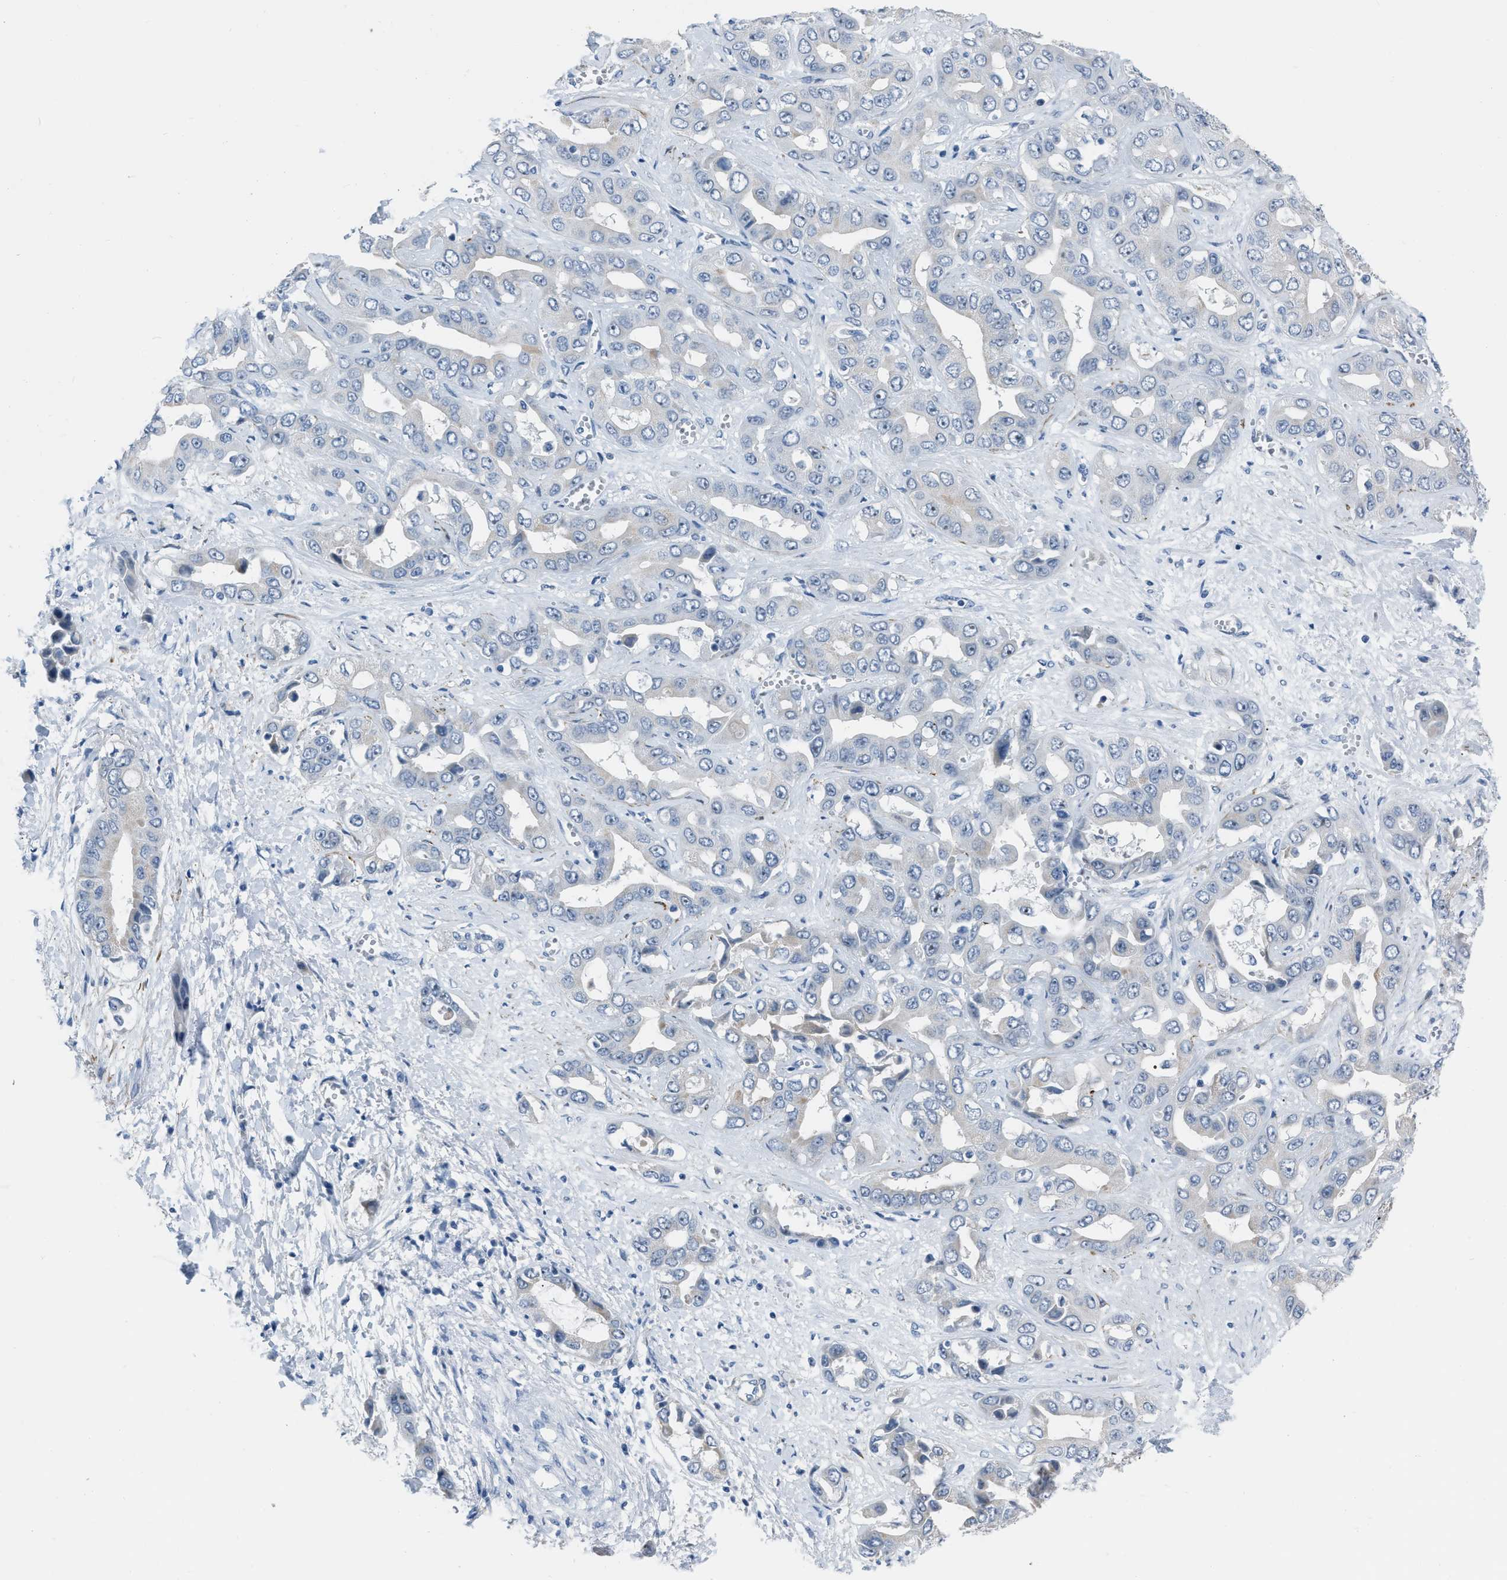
{"staining": {"intensity": "negative", "quantity": "none", "location": "none"}, "tissue": "liver cancer", "cell_type": "Tumor cells", "image_type": "cancer", "snomed": [{"axis": "morphology", "description": "Cholangiocarcinoma"}, {"axis": "topography", "description": "Liver"}], "caption": "The image exhibits no significant positivity in tumor cells of liver cholangiocarcinoma.", "gene": "SPATC1L", "patient": {"sex": "female", "age": 52}}